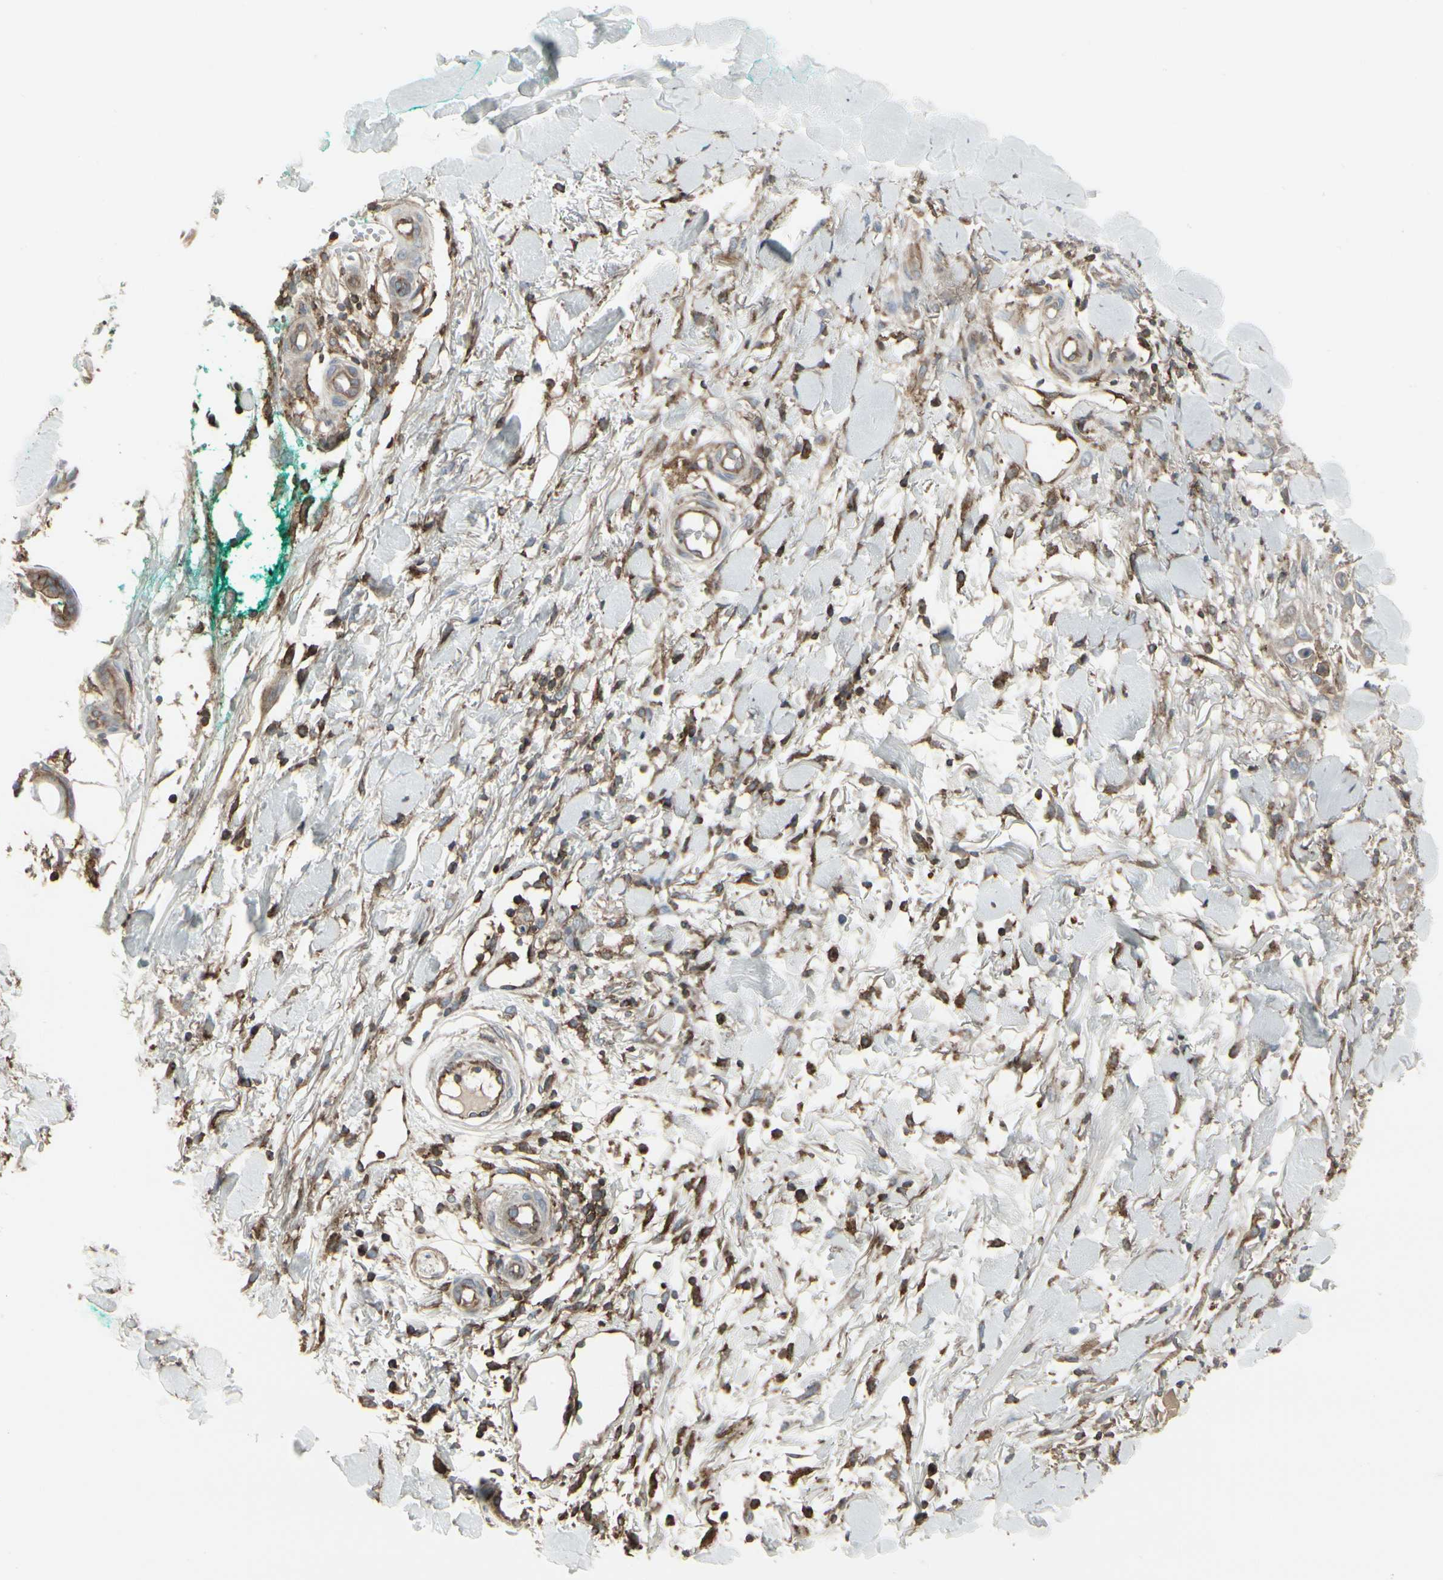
{"staining": {"intensity": "weak", "quantity": ">75%", "location": "cytoplasmic/membranous"}, "tissue": "skin cancer", "cell_type": "Tumor cells", "image_type": "cancer", "snomed": [{"axis": "morphology", "description": "Squamous cell carcinoma, NOS"}, {"axis": "topography", "description": "Skin"}], "caption": "Human skin cancer (squamous cell carcinoma) stained with a brown dye reveals weak cytoplasmic/membranous positive staining in approximately >75% of tumor cells.", "gene": "EPS15", "patient": {"sex": "female", "age": 42}}